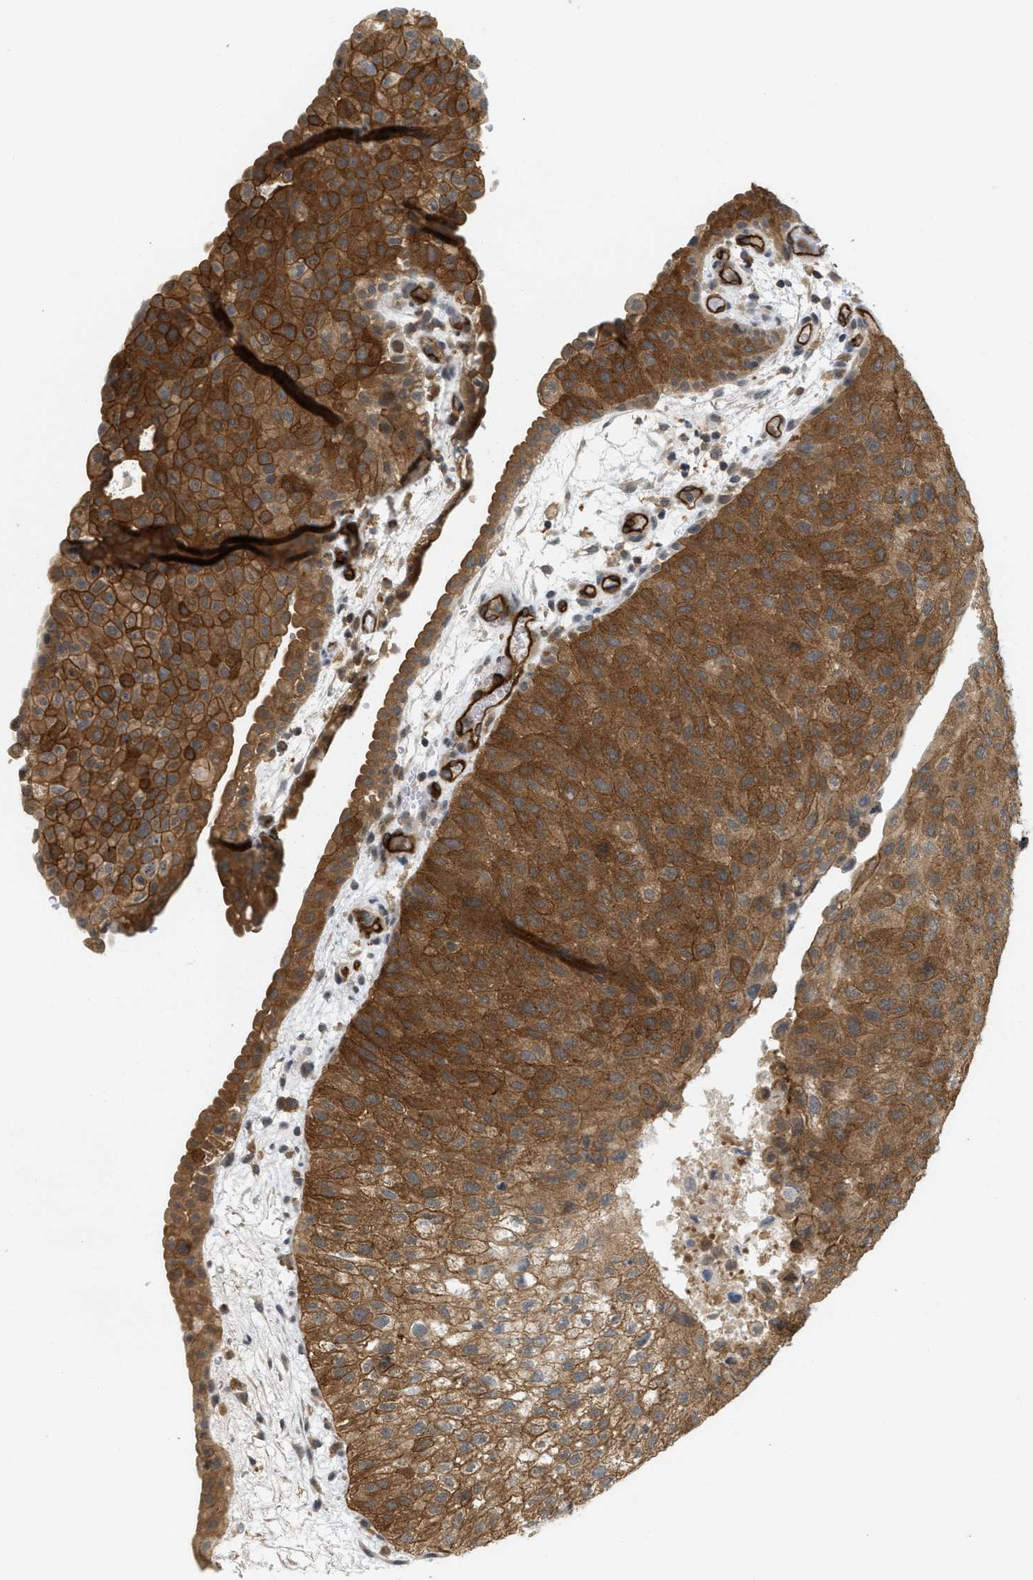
{"staining": {"intensity": "strong", "quantity": ">75%", "location": "cytoplasmic/membranous"}, "tissue": "urothelial cancer", "cell_type": "Tumor cells", "image_type": "cancer", "snomed": [{"axis": "morphology", "description": "Urothelial carcinoma, Low grade"}, {"axis": "morphology", "description": "Urothelial carcinoma, High grade"}, {"axis": "topography", "description": "Urinary bladder"}], "caption": "High-grade urothelial carcinoma stained for a protein (brown) demonstrates strong cytoplasmic/membranous positive expression in approximately >75% of tumor cells.", "gene": "PALMD", "patient": {"sex": "male", "age": 35}}